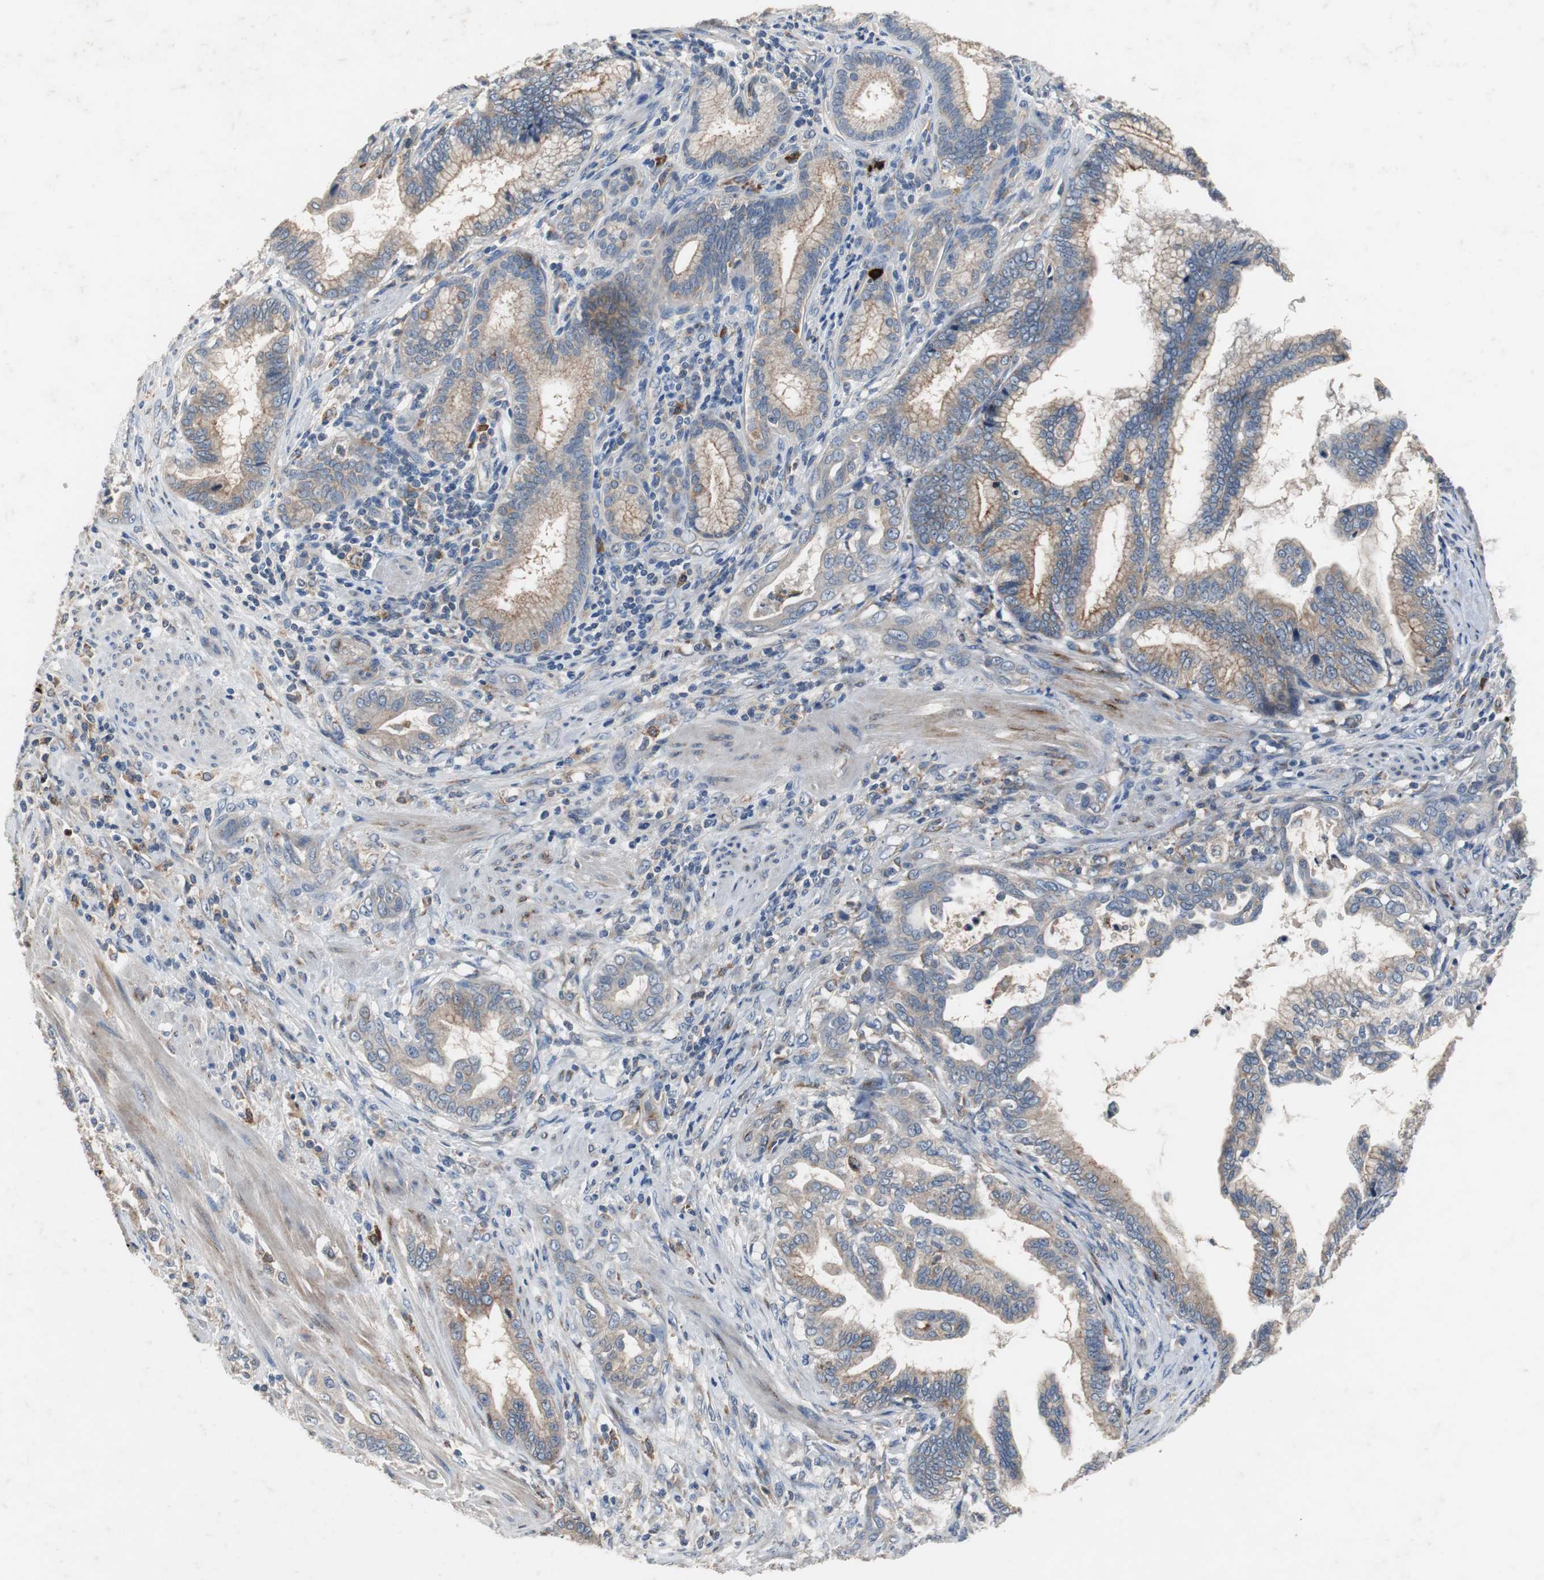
{"staining": {"intensity": "weak", "quantity": "25%-75%", "location": "cytoplasmic/membranous"}, "tissue": "pancreatic cancer", "cell_type": "Tumor cells", "image_type": "cancer", "snomed": [{"axis": "morphology", "description": "Adenocarcinoma, NOS"}, {"axis": "topography", "description": "Pancreas"}], "caption": "This is a photomicrograph of immunohistochemistry staining of pancreatic adenocarcinoma, which shows weak staining in the cytoplasmic/membranous of tumor cells.", "gene": "SORT1", "patient": {"sex": "female", "age": 64}}